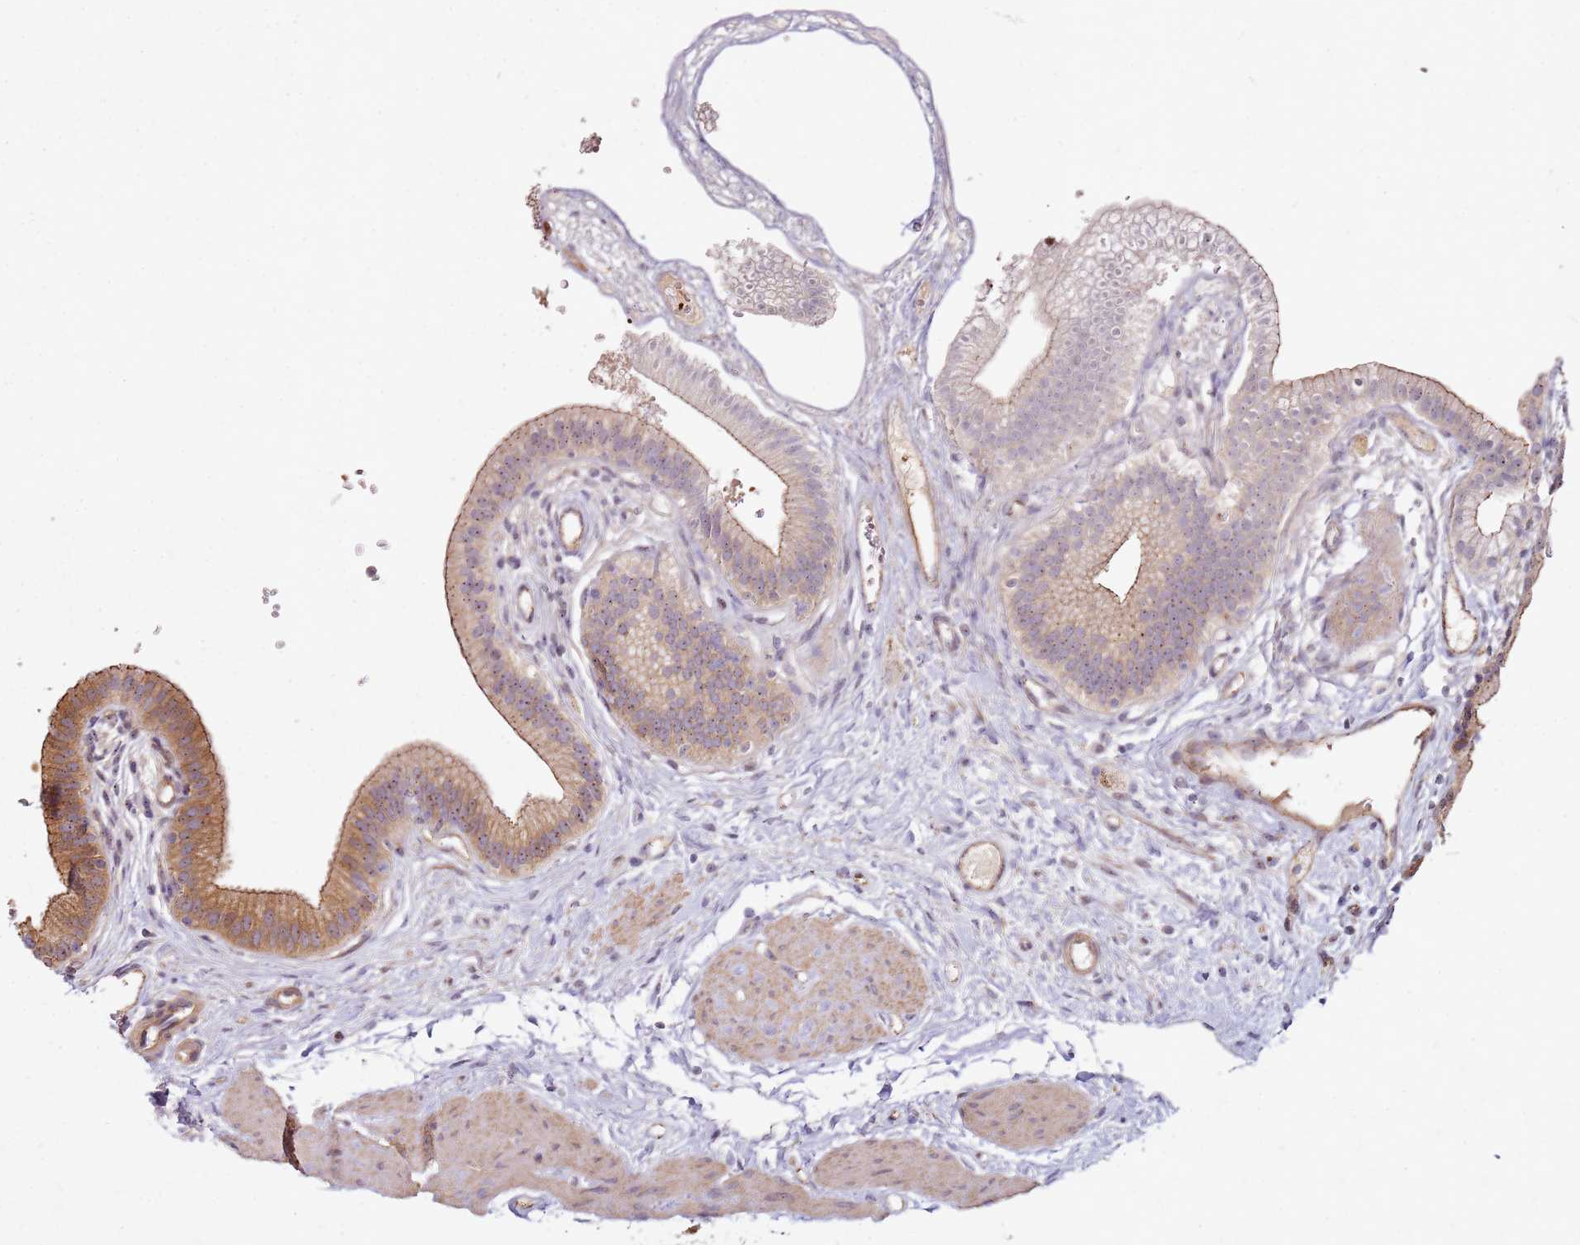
{"staining": {"intensity": "strong", "quantity": "25%-75%", "location": "cytoplasmic/membranous"}, "tissue": "gallbladder", "cell_type": "Glandular cells", "image_type": "normal", "snomed": [{"axis": "morphology", "description": "Normal tissue, NOS"}, {"axis": "topography", "description": "Gallbladder"}], "caption": "Strong cytoplasmic/membranous staining for a protein is identified in about 25%-75% of glandular cells of unremarkable gallbladder using immunohistochemistry (IHC).", "gene": "C2CD4B", "patient": {"sex": "female", "age": 54}}